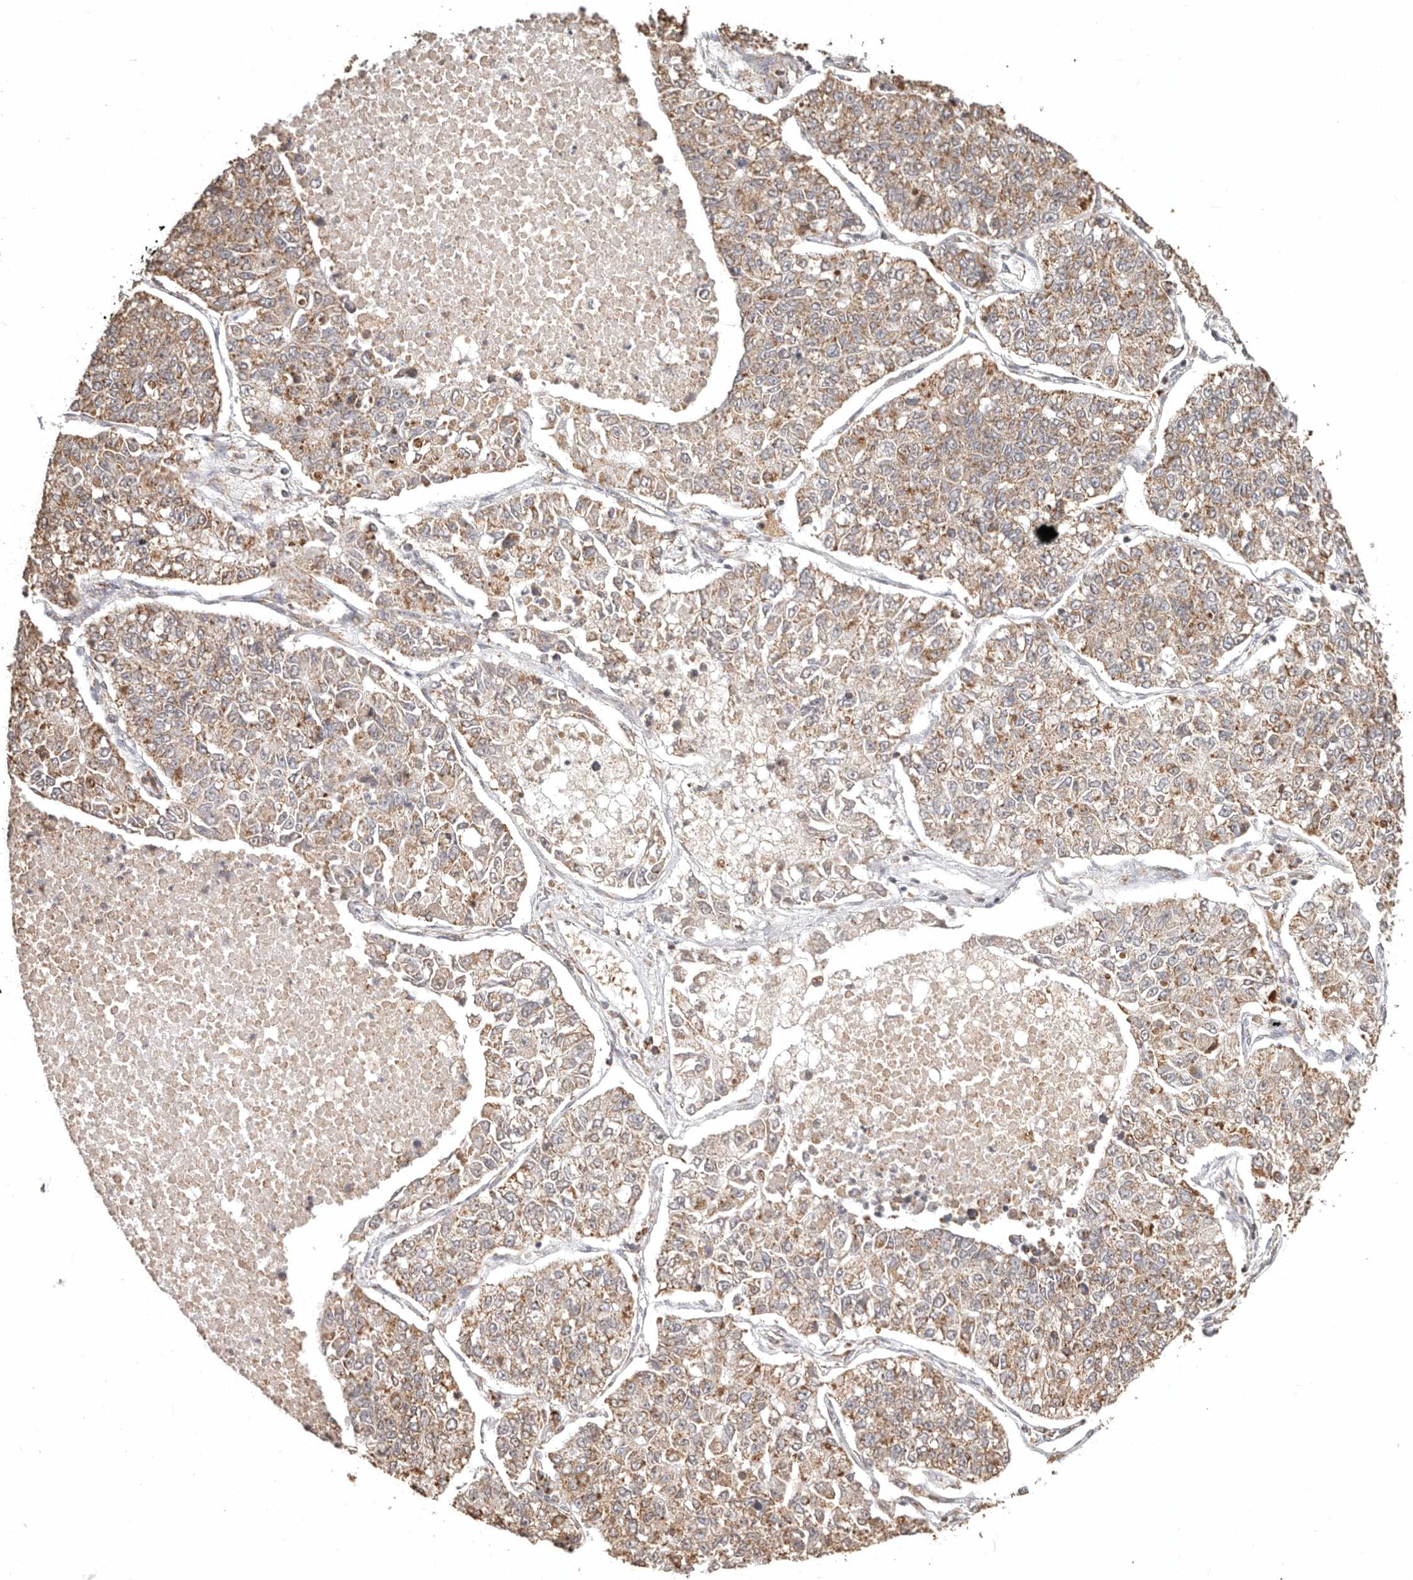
{"staining": {"intensity": "moderate", "quantity": ">75%", "location": "cytoplasmic/membranous"}, "tissue": "lung cancer", "cell_type": "Tumor cells", "image_type": "cancer", "snomed": [{"axis": "morphology", "description": "Adenocarcinoma, NOS"}, {"axis": "topography", "description": "Lung"}], "caption": "IHC staining of adenocarcinoma (lung), which reveals medium levels of moderate cytoplasmic/membranous expression in approximately >75% of tumor cells indicating moderate cytoplasmic/membranous protein staining. The staining was performed using DAB (brown) for protein detection and nuclei were counterstained in hematoxylin (blue).", "gene": "NDUFB11", "patient": {"sex": "male", "age": 49}}